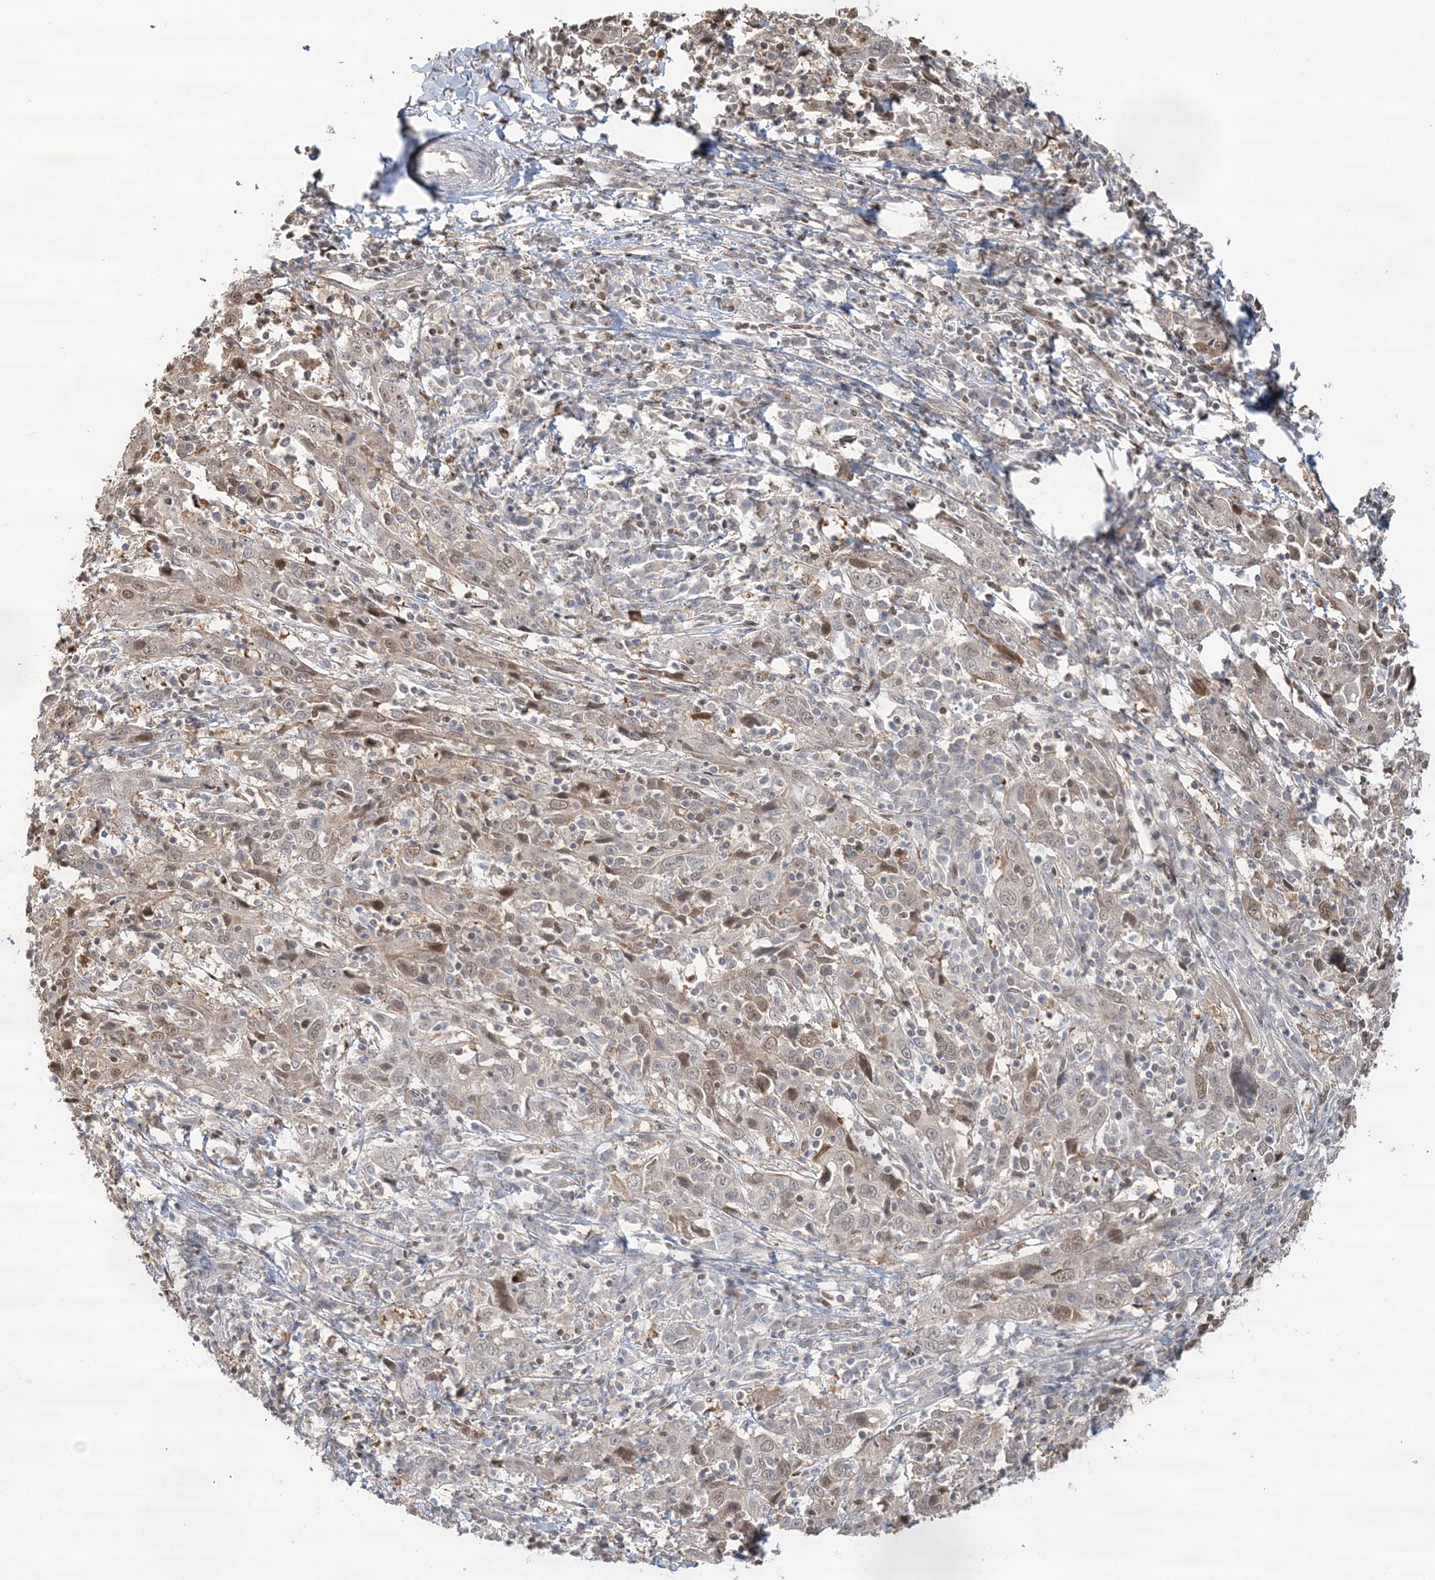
{"staining": {"intensity": "moderate", "quantity": "<25%", "location": "nuclear"}, "tissue": "cervical cancer", "cell_type": "Tumor cells", "image_type": "cancer", "snomed": [{"axis": "morphology", "description": "Squamous cell carcinoma, NOS"}, {"axis": "topography", "description": "Cervix"}], "caption": "The immunohistochemical stain shows moderate nuclear expression in tumor cells of cervical cancer (squamous cell carcinoma) tissue.", "gene": "SUMO2", "patient": {"sex": "female", "age": 46}}